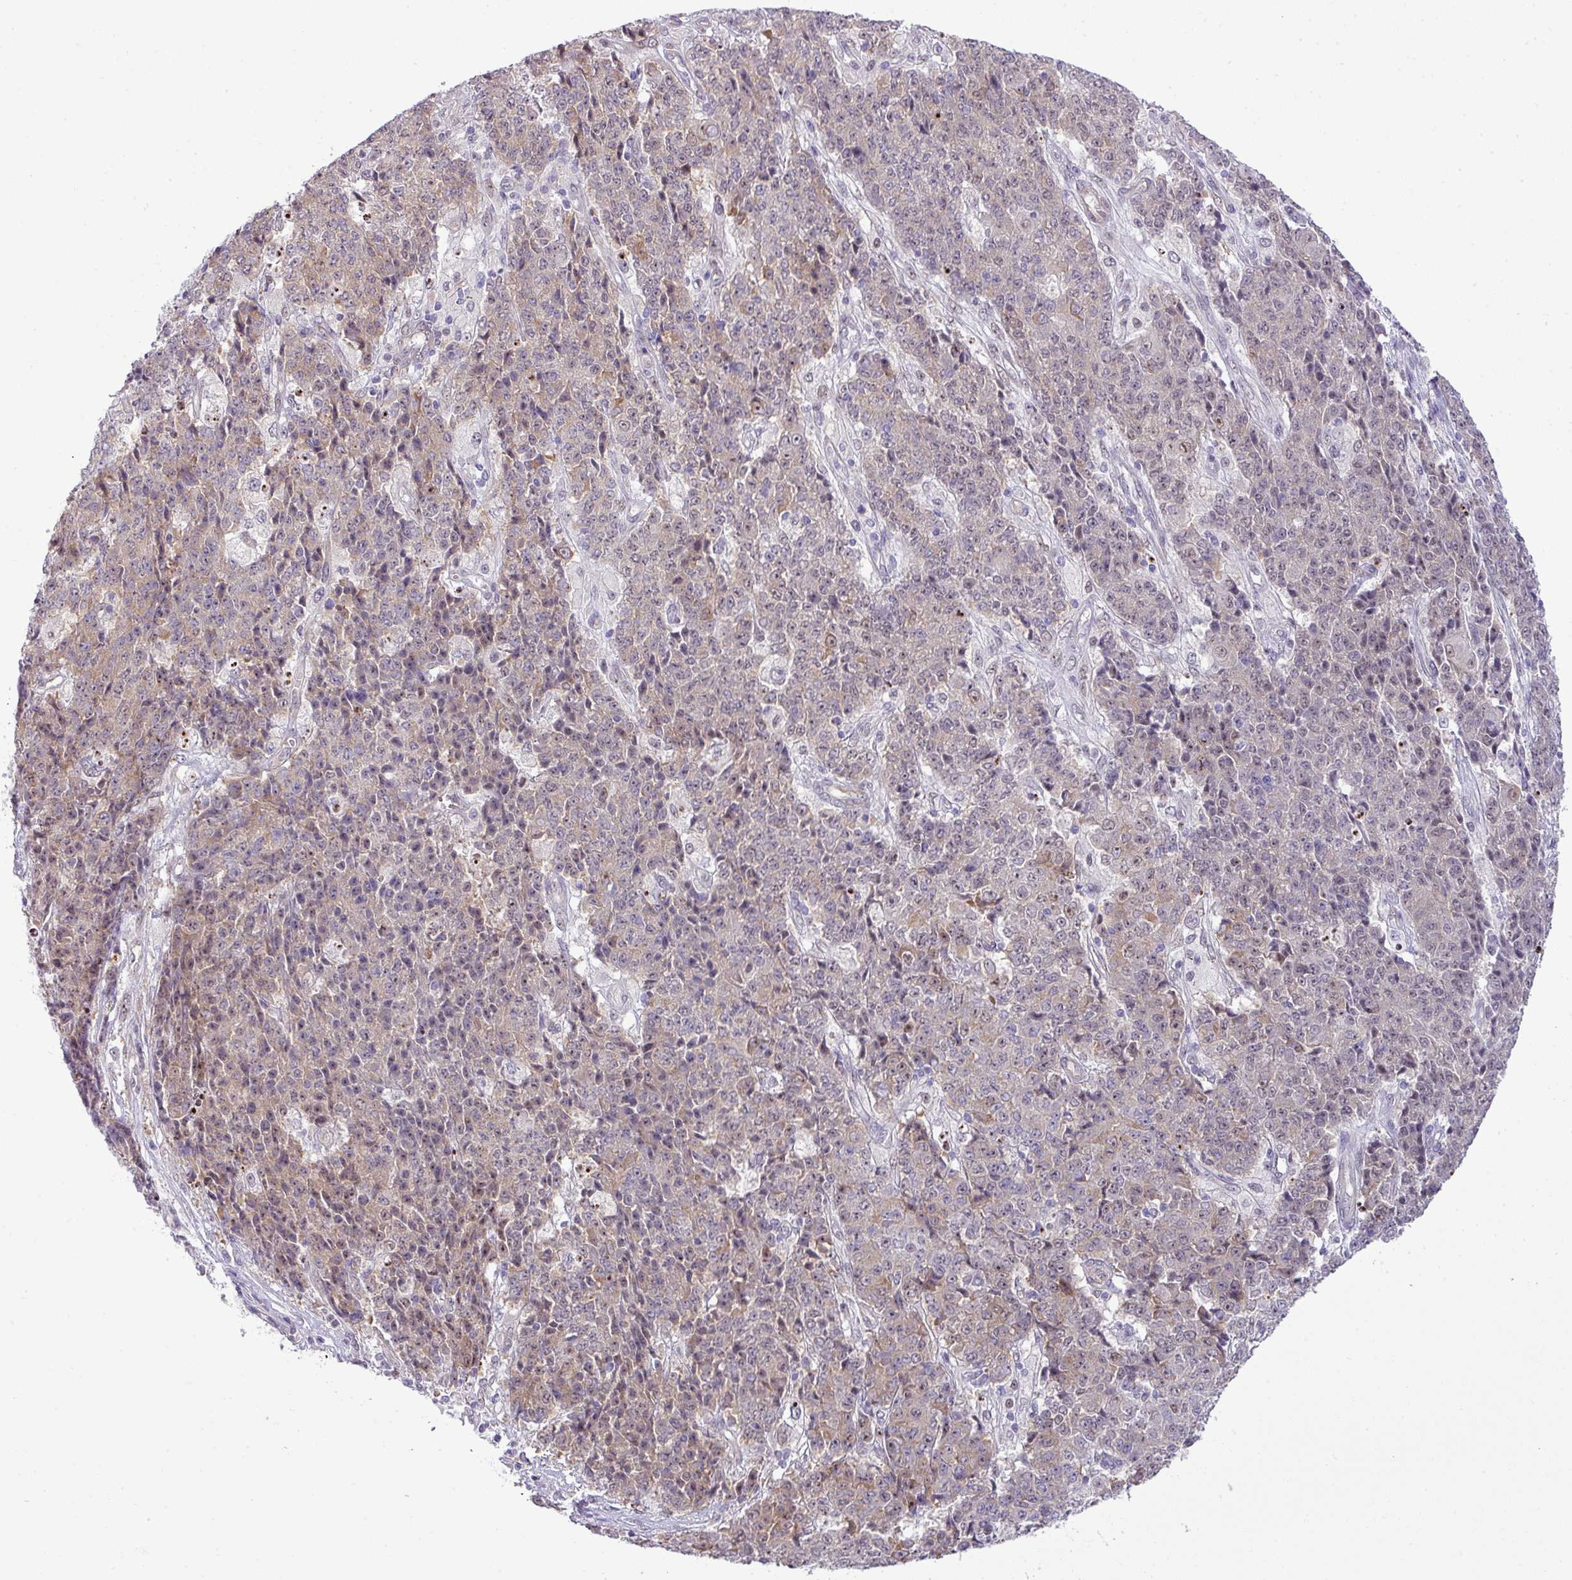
{"staining": {"intensity": "weak", "quantity": "25%-75%", "location": "cytoplasmic/membranous,nuclear"}, "tissue": "ovarian cancer", "cell_type": "Tumor cells", "image_type": "cancer", "snomed": [{"axis": "morphology", "description": "Carcinoma, endometroid"}, {"axis": "topography", "description": "Ovary"}], "caption": "Immunohistochemistry (IHC) of endometroid carcinoma (ovarian) shows low levels of weak cytoplasmic/membranous and nuclear positivity in about 25%-75% of tumor cells.", "gene": "MAK16", "patient": {"sex": "female", "age": 42}}